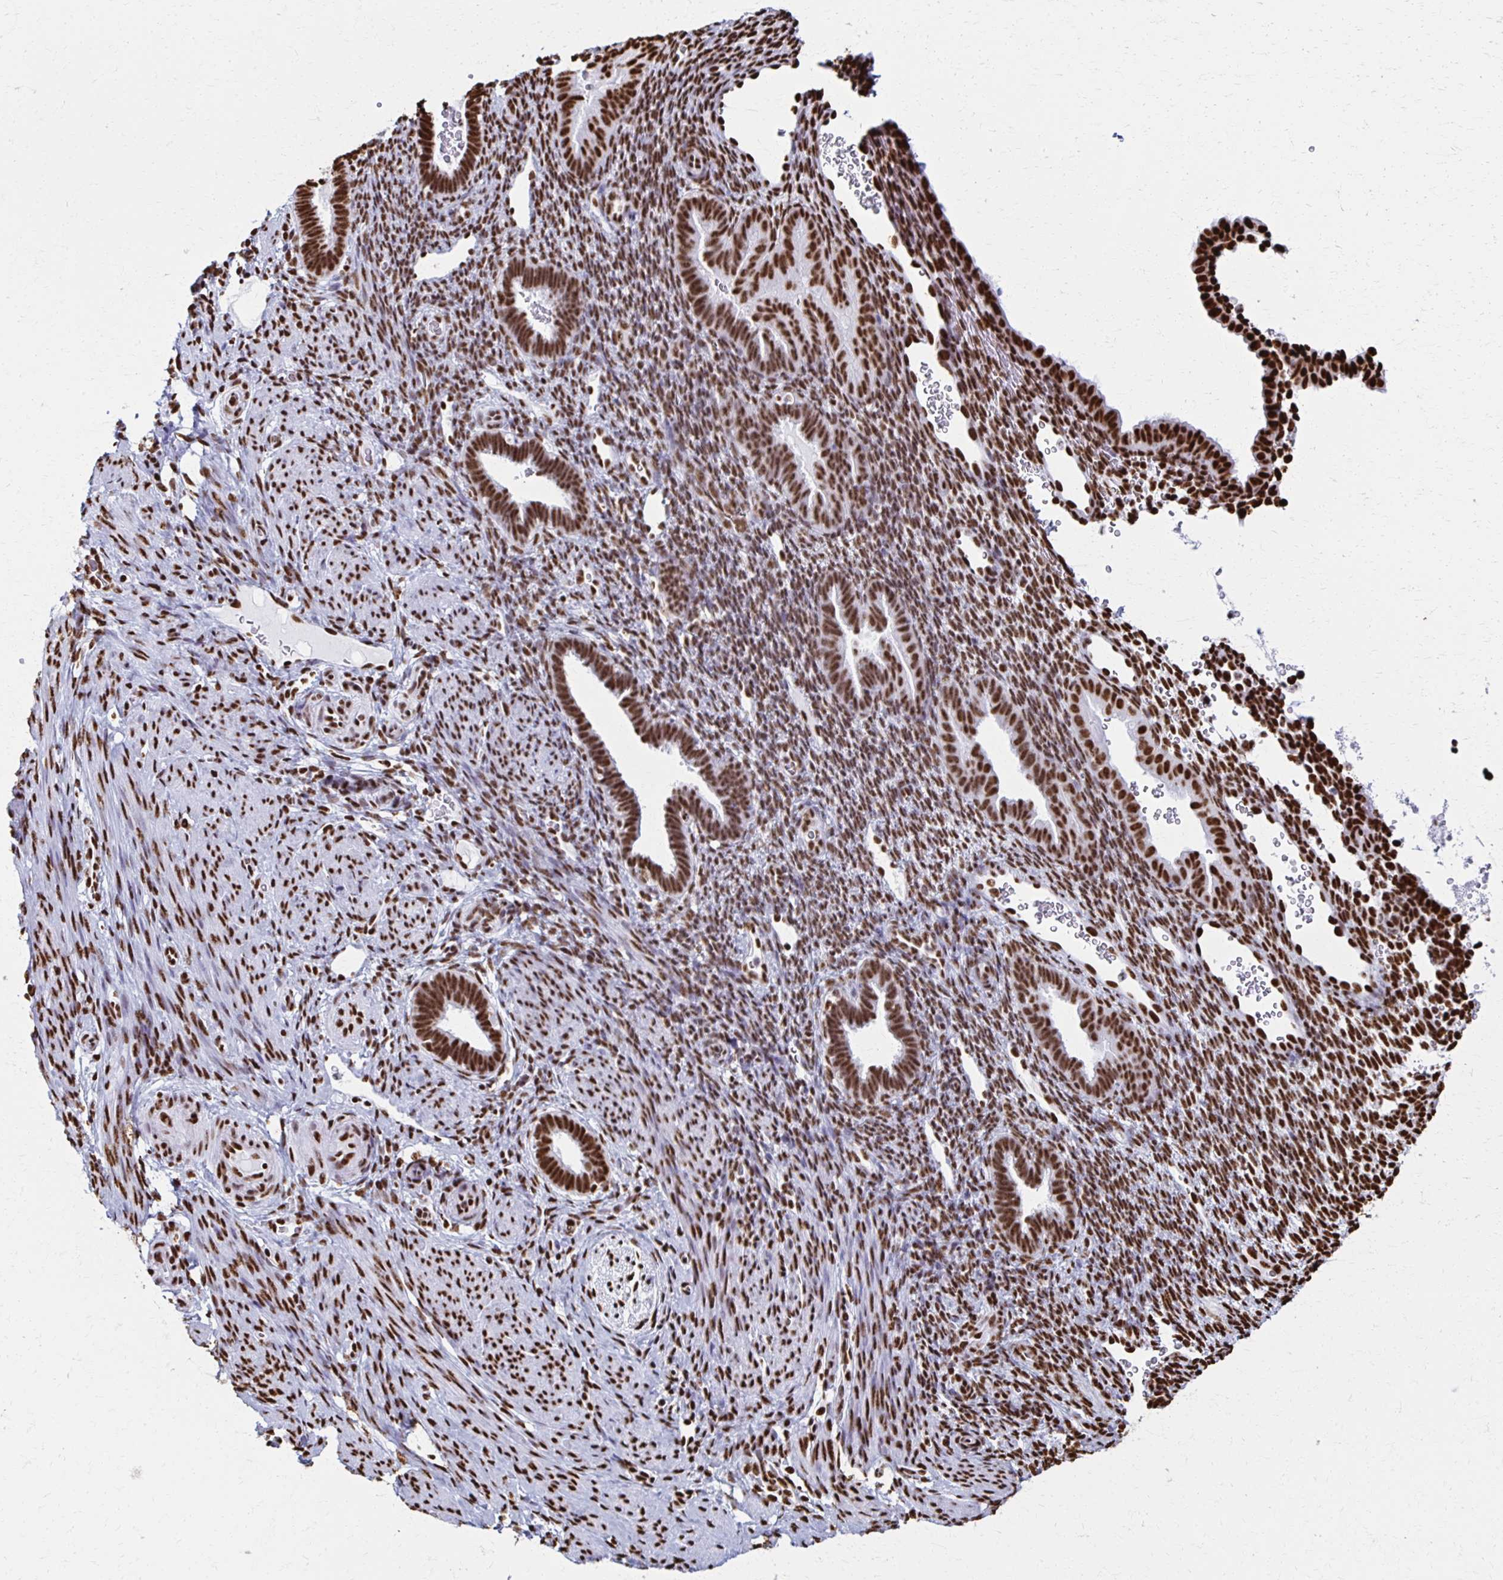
{"staining": {"intensity": "moderate", "quantity": ">75%", "location": "nuclear"}, "tissue": "endometrium", "cell_type": "Cells in endometrial stroma", "image_type": "normal", "snomed": [{"axis": "morphology", "description": "Normal tissue, NOS"}, {"axis": "topography", "description": "Endometrium"}], "caption": "Human endometrium stained for a protein (brown) exhibits moderate nuclear positive positivity in about >75% of cells in endometrial stroma.", "gene": "NONO", "patient": {"sex": "female", "age": 34}}